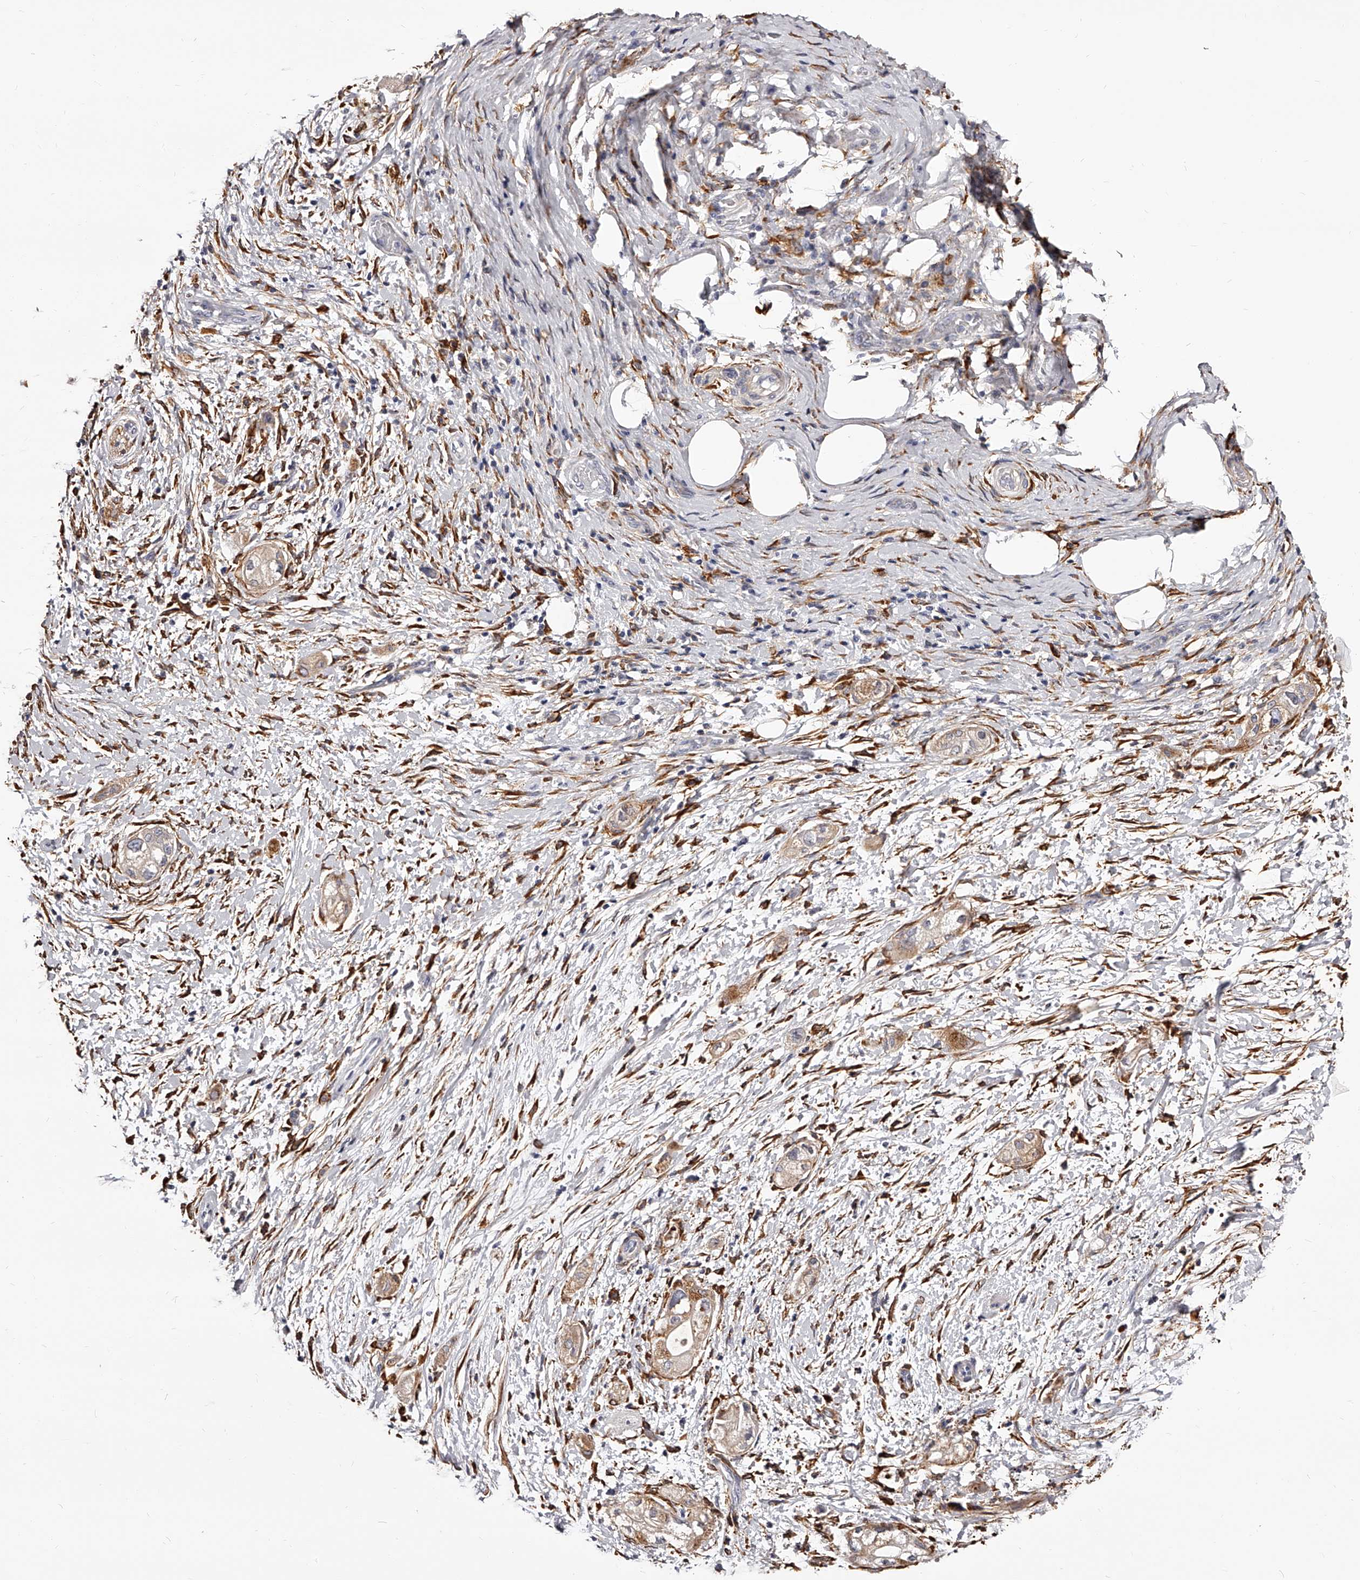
{"staining": {"intensity": "weak", "quantity": ">75%", "location": "cytoplasmic/membranous"}, "tissue": "pancreatic cancer", "cell_type": "Tumor cells", "image_type": "cancer", "snomed": [{"axis": "morphology", "description": "Adenocarcinoma, NOS"}, {"axis": "topography", "description": "Pancreas"}], "caption": "Pancreatic cancer stained with DAB immunohistochemistry (IHC) demonstrates low levels of weak cytoplasmic/membranous expression in approximately >75% of tumor cells. Nuclei are stained in blue.", "gene": "CD82", "patient": {"sex": "male", "age": 58}}